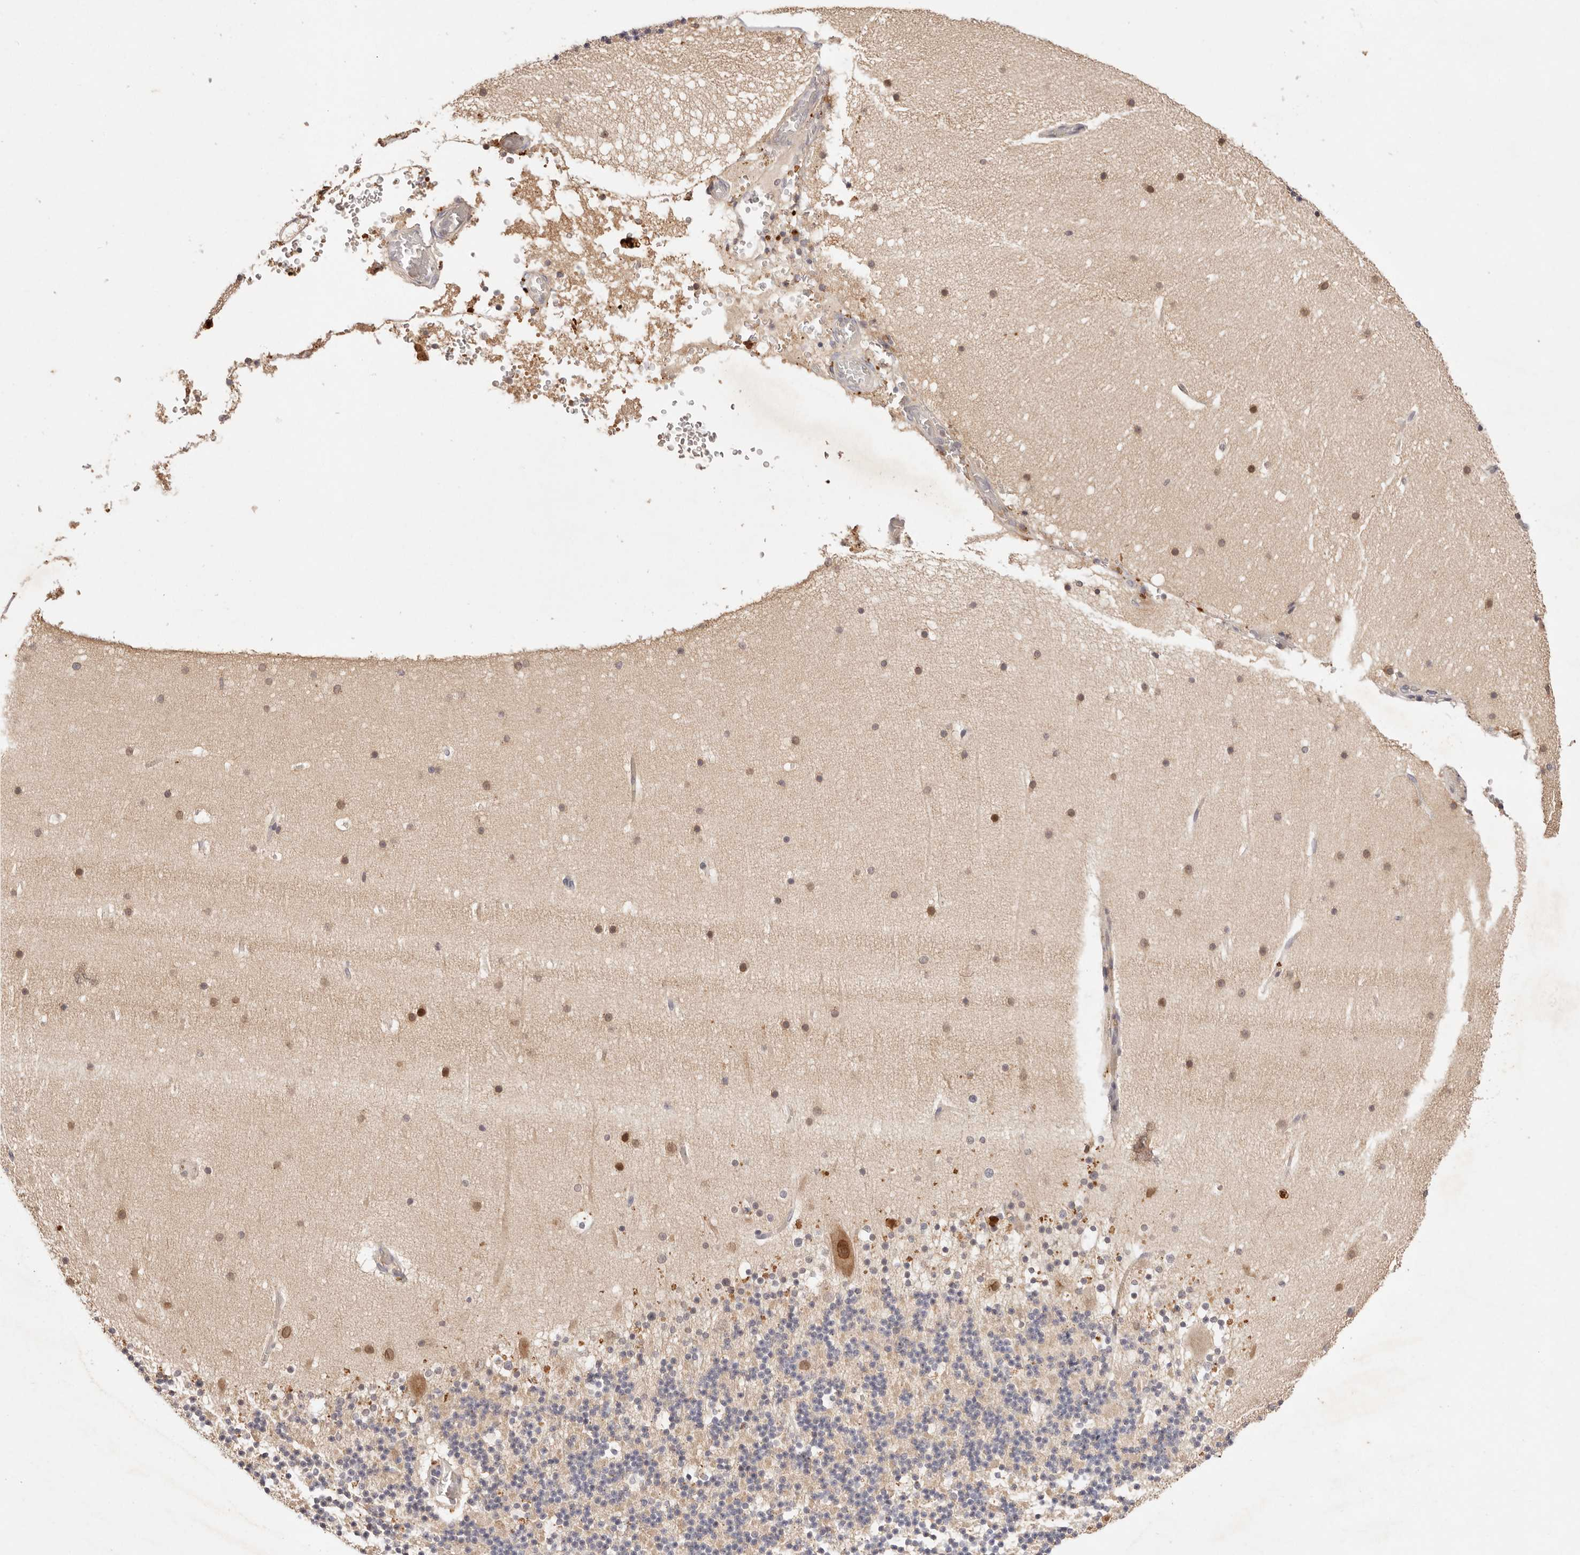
{"staining": {"intensity": "weak", "quantity": "<25%", "location": "cytoplasmic/membranous"}, "tissue": "cerebellum", "cell_type": "Cells in granular layer", "image_type": "normal", "snomed": [{"axis": "morphology", "description": "Normal tissue, NOS"}, {"axis": "topography", "description": "Cerebellum"}], "caption": "Histopathology image shows no significant protein staining in cells in granular layer of normal cerebellum. (DAB (3,3'-diaminobenzidine) immunohistochemistry (IHC) visualized using brightfield microscopy, high magnification).", "gene": "CXADR", "patient": {"sex": "male", "age": 57}}